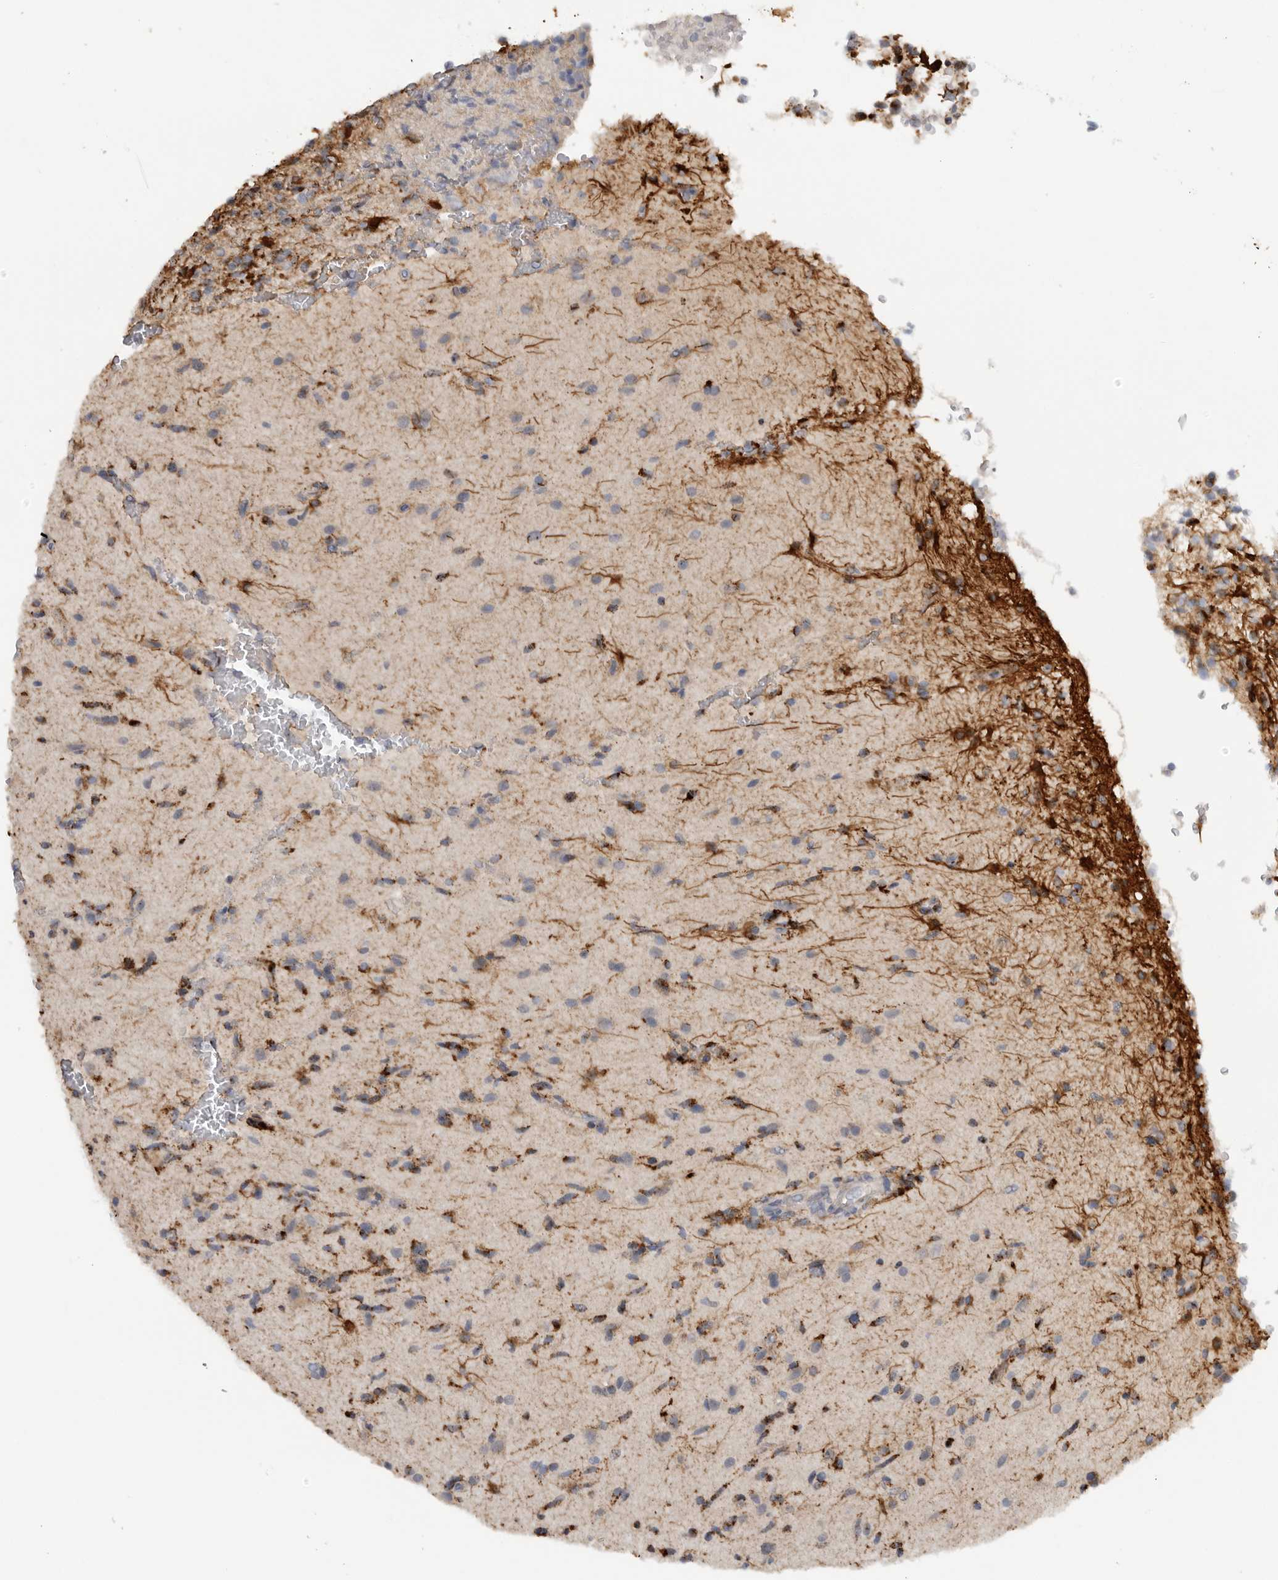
{"staining": {"intensity": "moderate", "quantity": "25%-75%", "location": "cytoplasmic/membranous"}, "tissue": "glioma", "cell_type": "Tumor cells", "image_type": "cancer", "snomed": [{"axis": "morphology", "description": "Glioma, malignant, High grade"}, {"axis": "topography", "description": "Brain"}], "caption": "Immunohistochemical staining of human malignant high-grade glioma exhibits medium levels of moderate cytoplasmic/membranous protein positivity in about 25%-75% of tumor cells. The staining was performed using DAB (3,3'-diaminobenzidine), with brown indicating positive protein expression. Nuclei are stained blue with hematoxylin.", "gene": "DYRK2", "patient": {"sex": "male", "age": 72}}